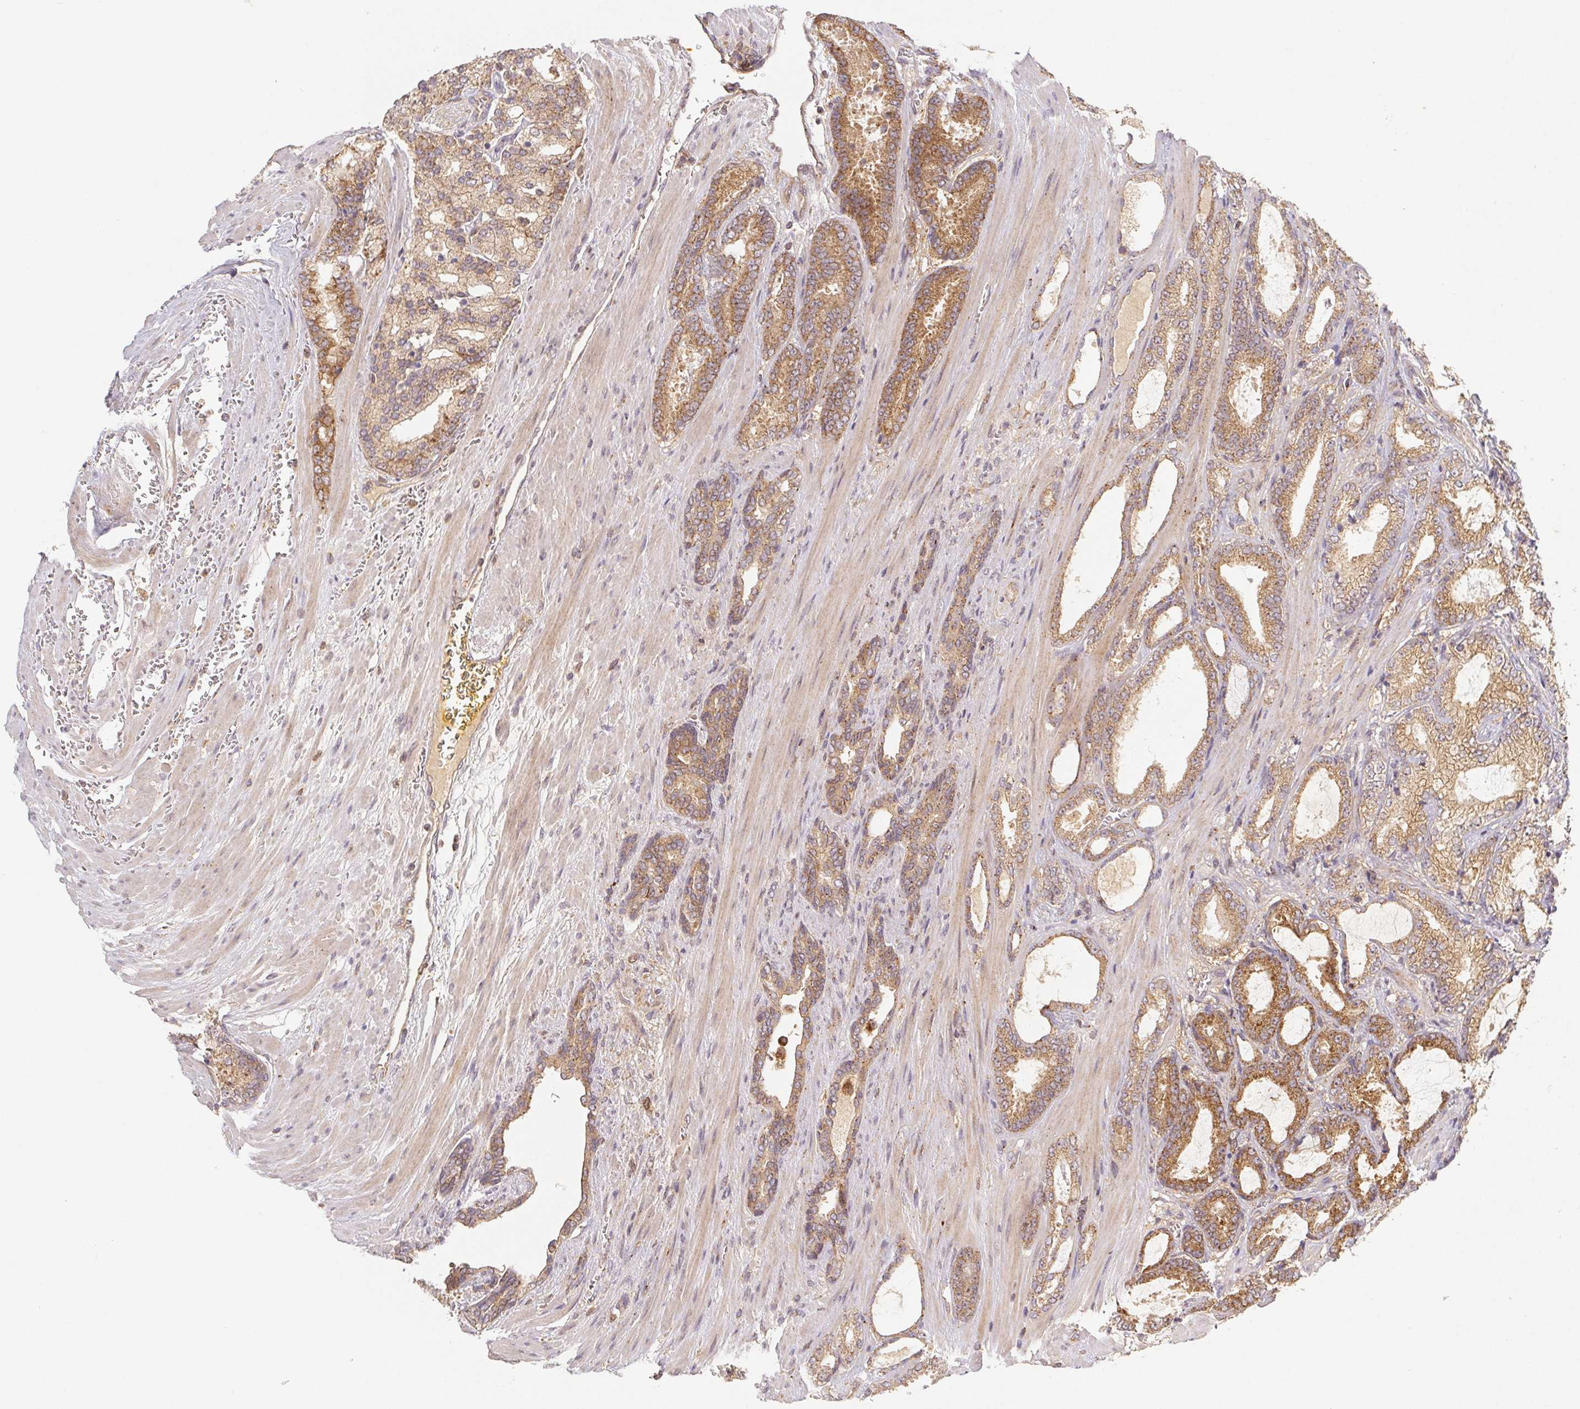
{"staining": {"intensity": "moderate", "quantity": ">75%", "location": "cytoplasmic/membranous"}, "tissue": "prostate cancer", "cell_type": "Tumor cells", "image_type": "cancer", "snomed": [{"axis": "morphology", "description": "Adenocarcinoma, High grade"}, {"axis": "topography", "description": "Prostate"}], "caption": "This is a micrograph of immunohistochemistry (IHC) staining of prostate cancer, which shows moderate staining in the cytoplasmic/membranous of tumor cells.", "gene": "MTHFD1", "patient": {"sex": "male", "age": 64}}